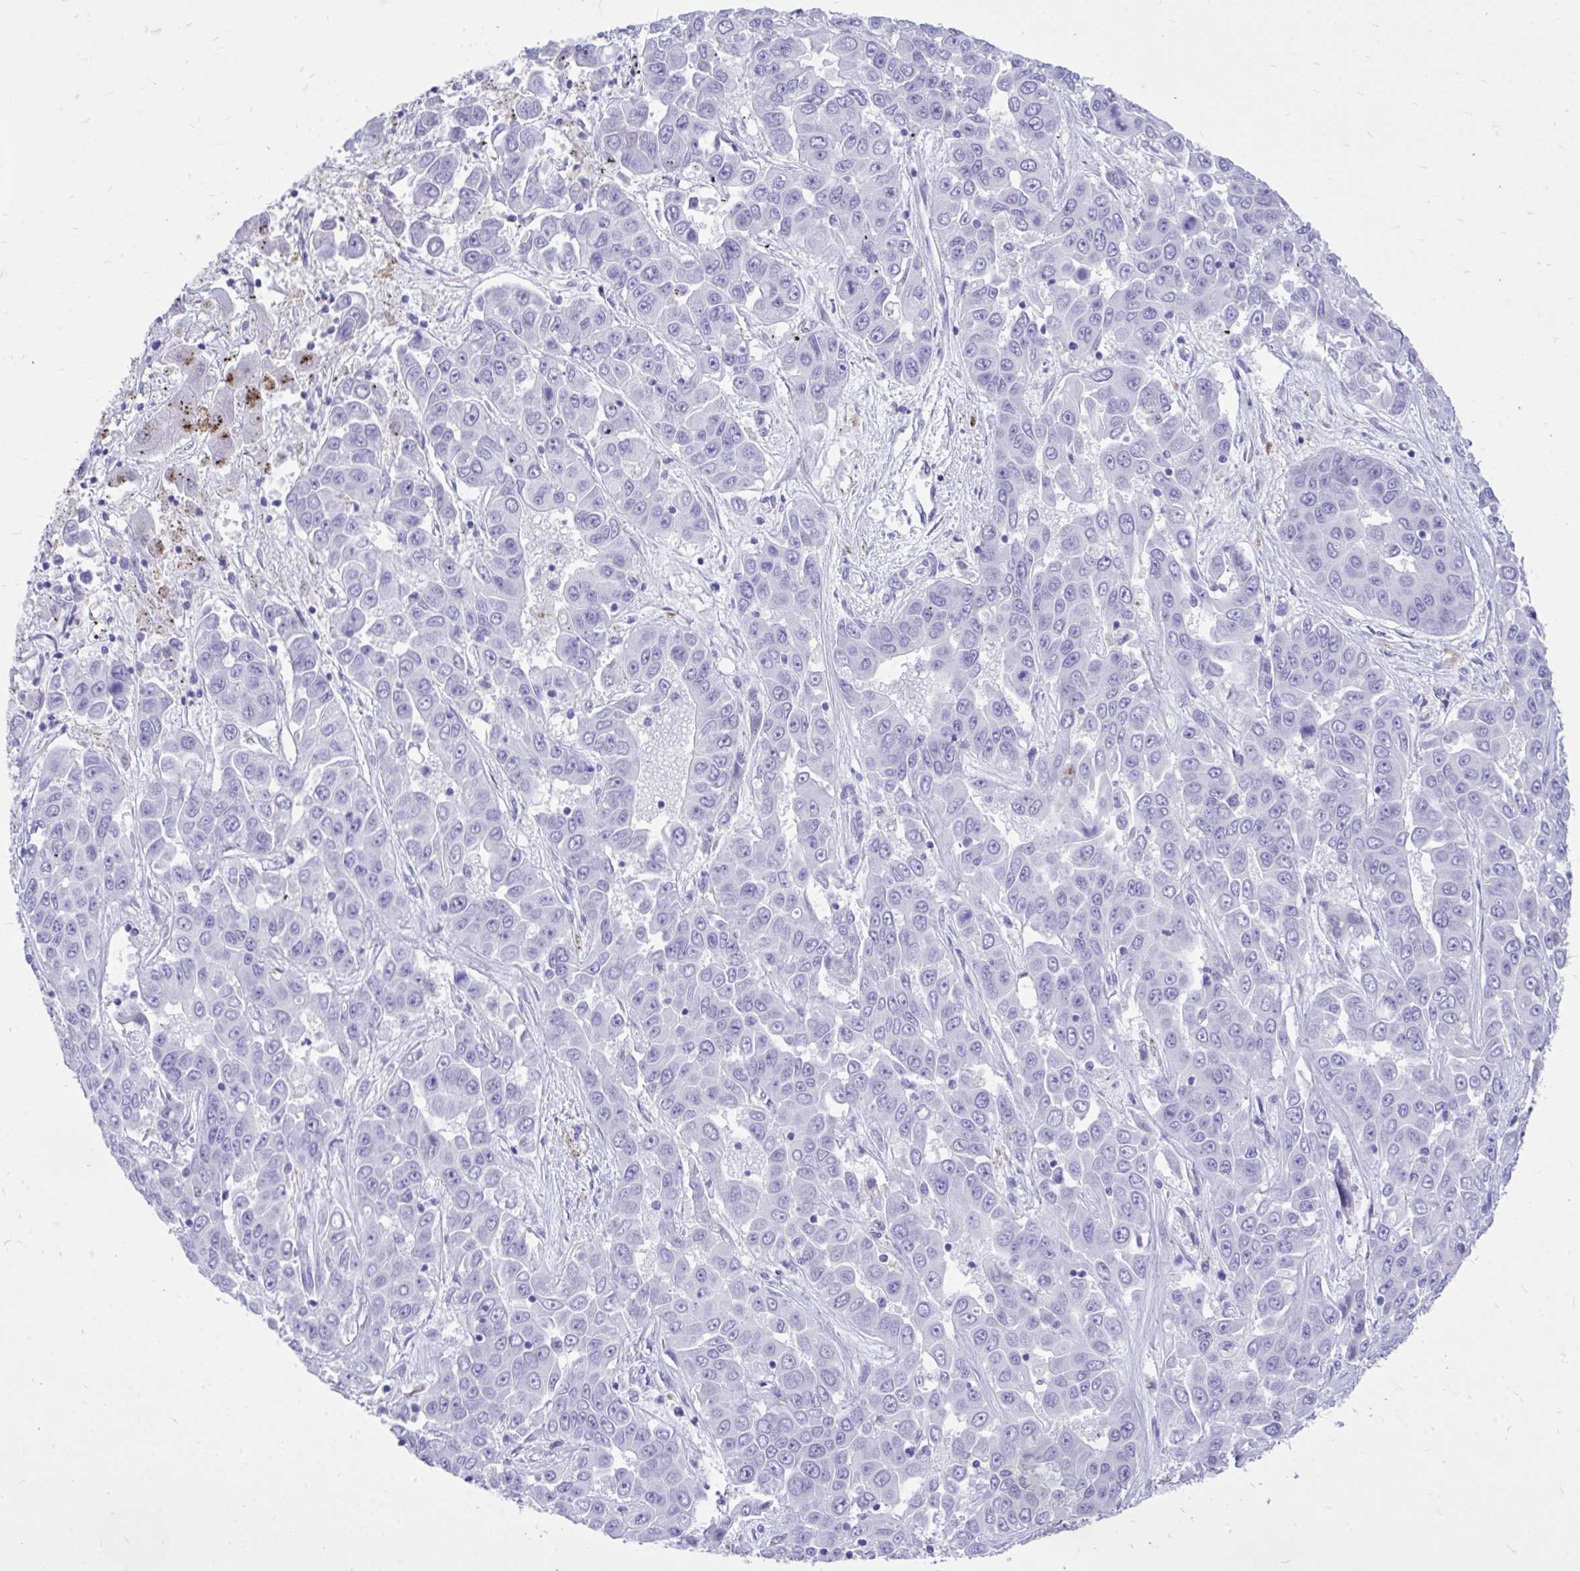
{"staining": {"intensity": "negative", "quantity": "none", "location": "none"}, "tissue": "liver cancer", "cell_type": "Tumor cells", "image_type": "cancer", "snomed": [{"axis": "morphology", "description": "Cholangiocarcinoma"}, {"axis": "topography", "description": "Liver"}], "caption": "The IHC image has no significant positivity in tumor cells of liver cholangiocarcinoma tissue.", "gene": "MON1A", "patient": {"sex": "female", "age": 52}}